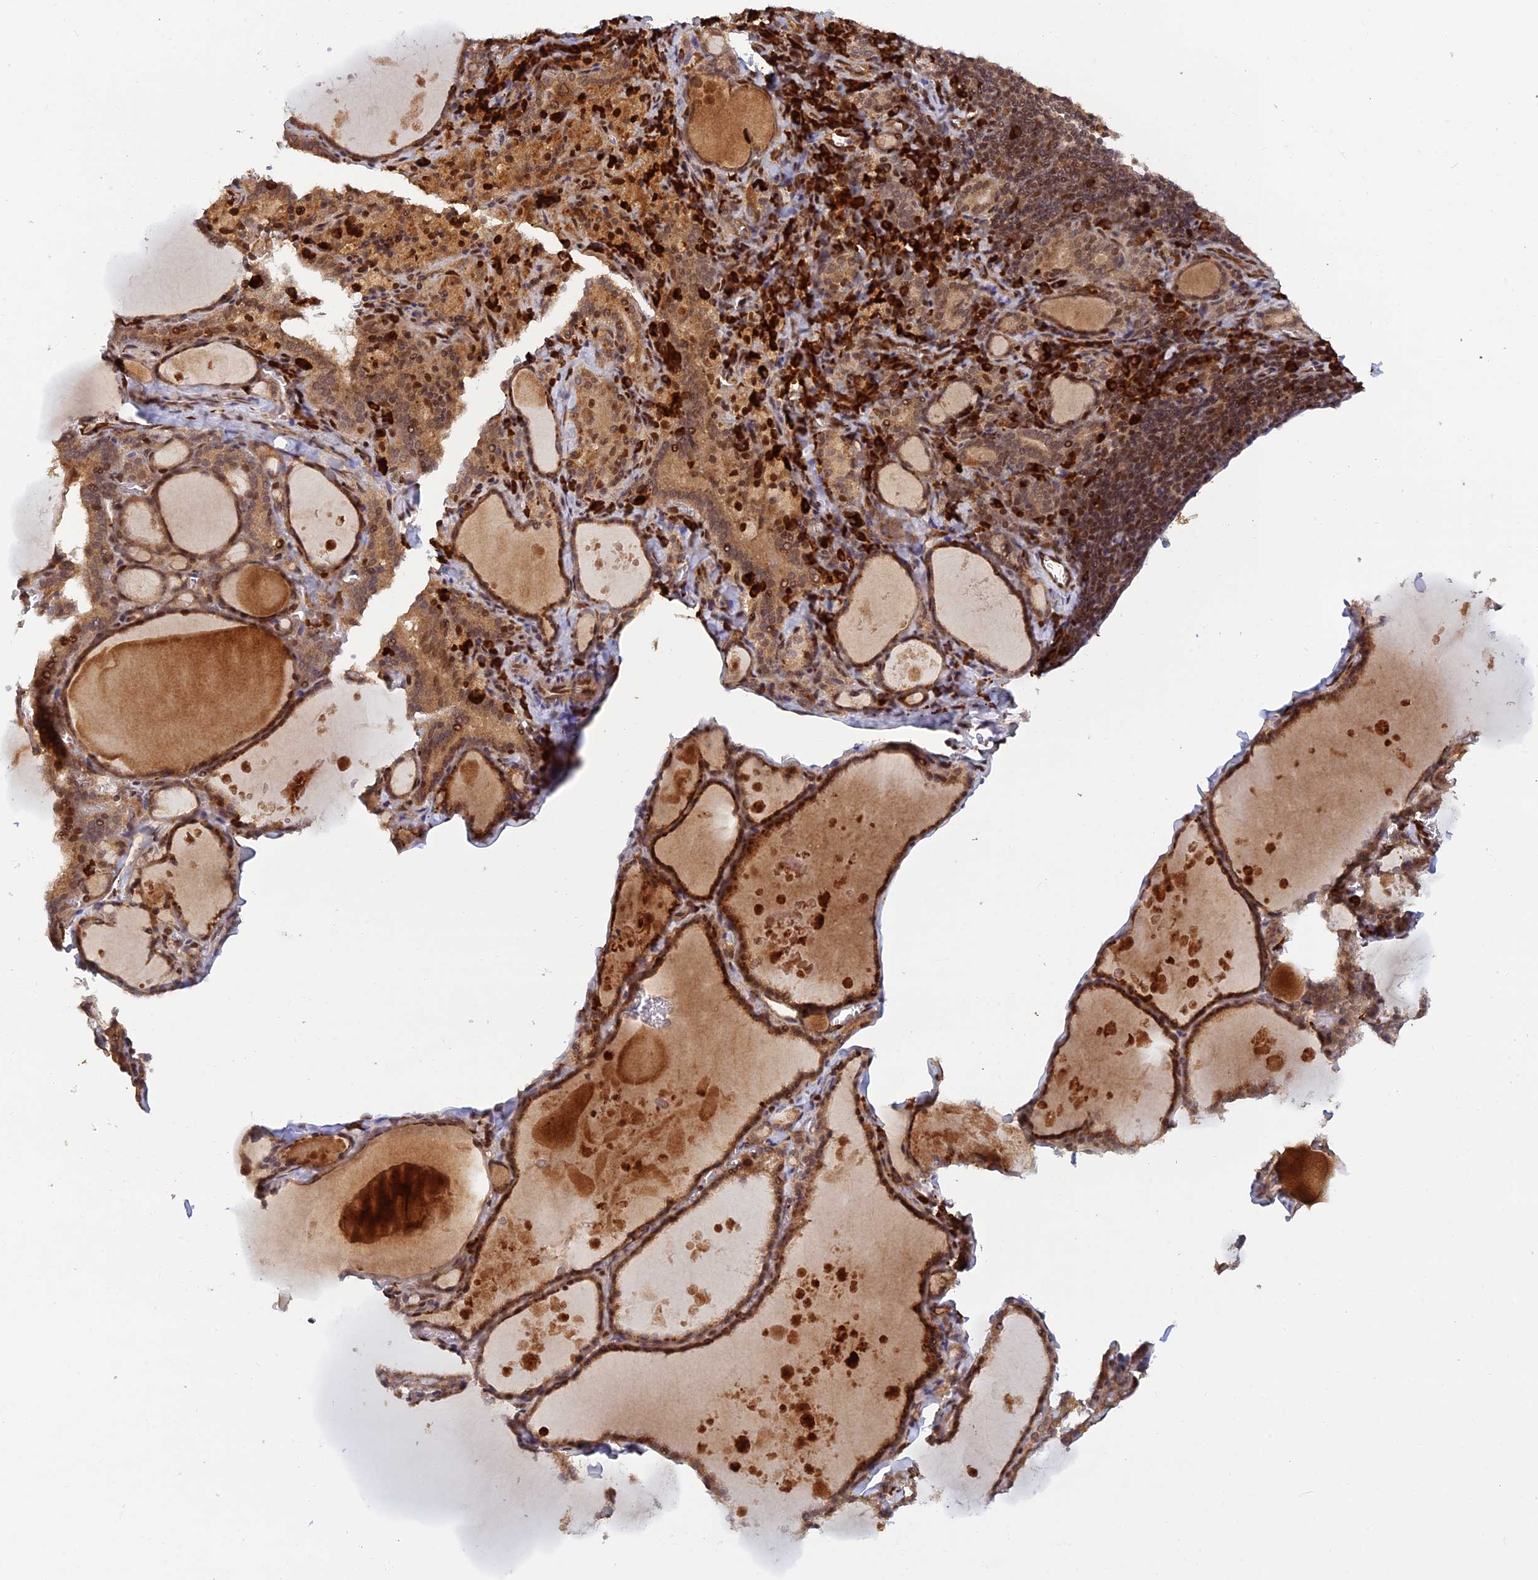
{"staining": {"intensity": "moderate", "quantity": ">75%", "location": "cytoplasmic/membranous,nuclear"}, "tissue": "thyroid gland", "cell_type": "Glandular cells", "image_type": "normal", "snomed": [{"axis": "morphology", "description": "Normal tissue, NOS"}, {"axis": "topography", "description": "Thyroid gland"}], "caption": "DAB immunohistochemical staining of unremarkable human thyroid gland demonstrates moderate cytoplasmic/membranous,nuclear protein positivity in approximately >75% of glandular cells.", "gene": "ZNF565", "patient": {"sex": "male", "age": 56}}